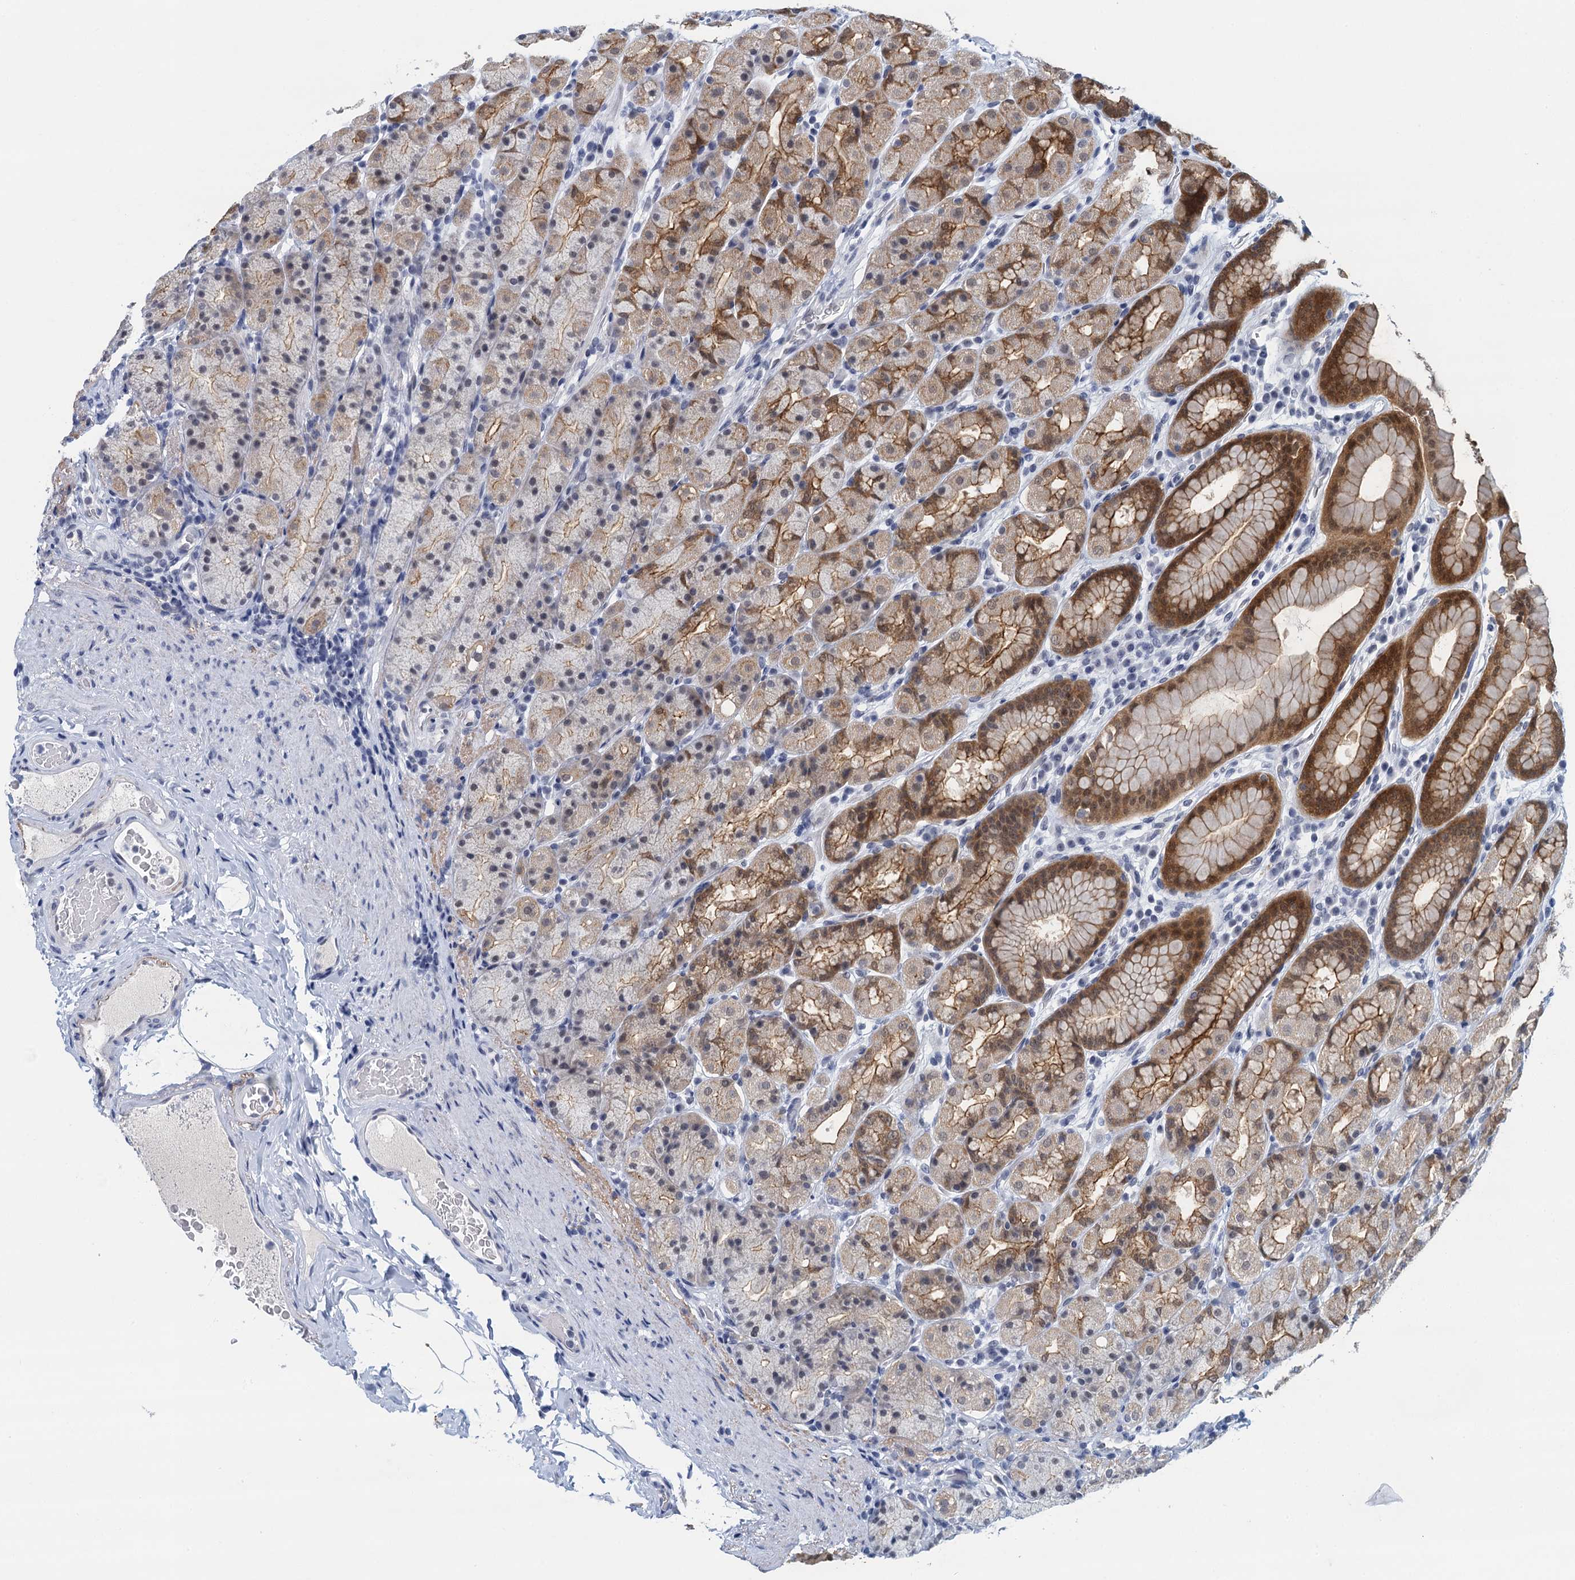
{"staining": {"intensity": "strong", "quantity": "25%-75%", "location": "cytoplasmic/membranous,nuclear"}, "tissue": "stomach", "cell_type": "Glandular cells", "image_type": "normal", "snomed": [{"axis": "morphology", "description": "Normal tissue, NOS"}, {"axis": "topography", "description": "Stomach, upper"}], "caption": "Protein expression analysis of unremarkable stomach exhibits strong cytoplasmic/membranous,nuclear staining in about 25%-75% of glandular cells. (brown staining indicates protein expression, while blue staining denotes nuclei).", "gene": "EPS8L1", "patient": {"sex": "male", "age": 68}}